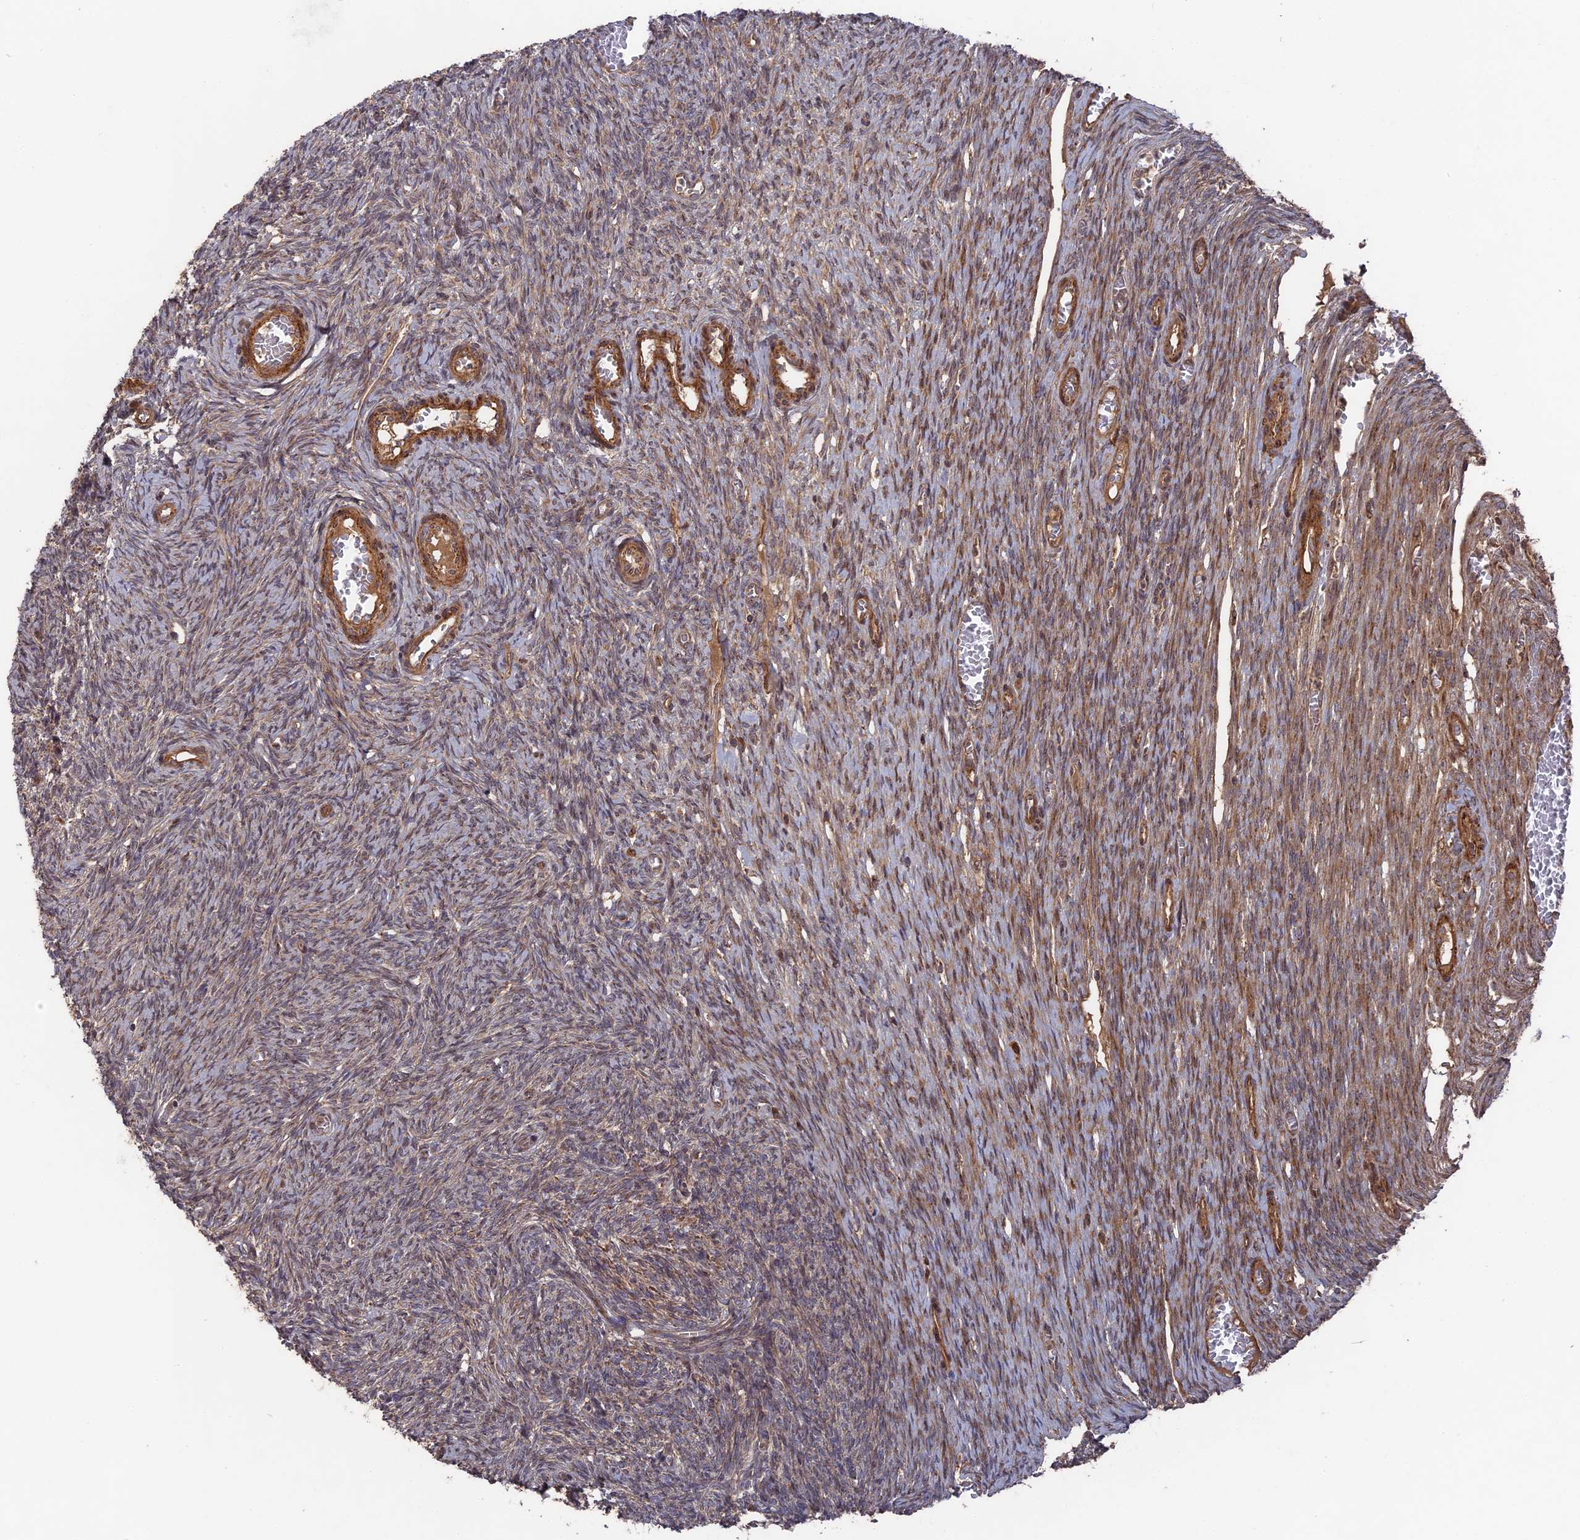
{"staining": {"intensity": "weak", "quantity": "25%-75%", "location": "cytoplasmic/membranous"}, "tissue": "ovary", "cell_type": "Ovarian stroma cells", "image_type": "normal", "snomed": [{"axis": "morphology", "description": "Normal tissue, NOS"}, {"axis": "topography", "description": "Ovary"}], "caption": "A micrograph of ovary stained for a protein reveals weak cytoplasmic/membranous brown staining in ovarian stroma cells. The staining was performed using DAB (3,3'-diaminobenzidine) to visualize the protein expression in brown, while the nuclei were stained in blue with hematoxylin (Magnification: 20x).", "gene": "DEF8", "patient": {"sex": "female", "age": 44}}